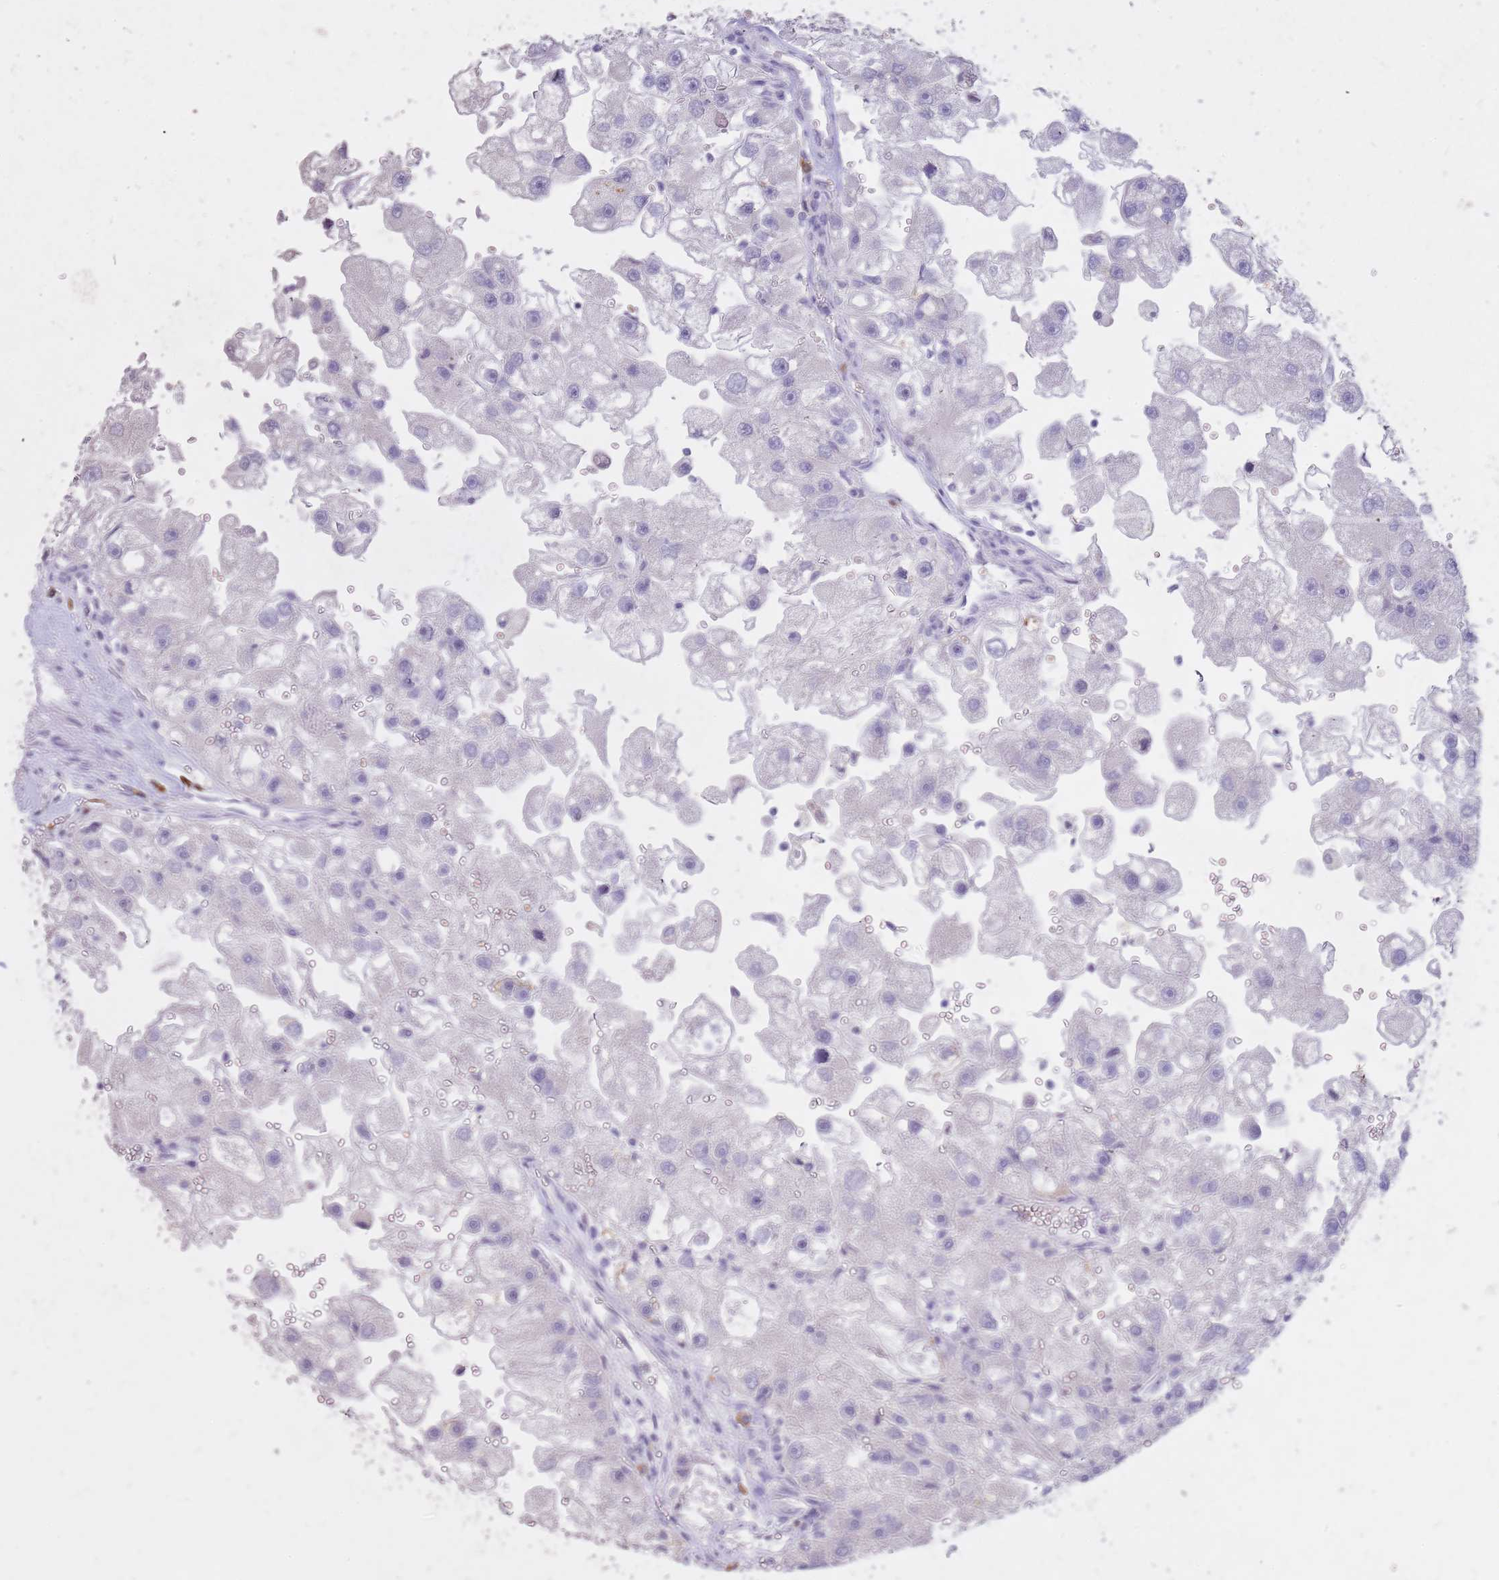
{"staining": {"intensity": "negative", "quantity": "none", "location": "none"}, "tissue": "renal cancer", "cell_type": "Tumor cells", "image_type": "cancer", "snomed": [{"axis": "morphology", "description": "Adenocarcinoma, NOS"}, {"axis": "topography", "description": "Kidney"}], "caption": "The IHC image has no significant positivity in tumor cells of adenocarcinoma (renal) tissue.", "gene": "FRG2C", "patient": {"sex": "male", "age": 63}}